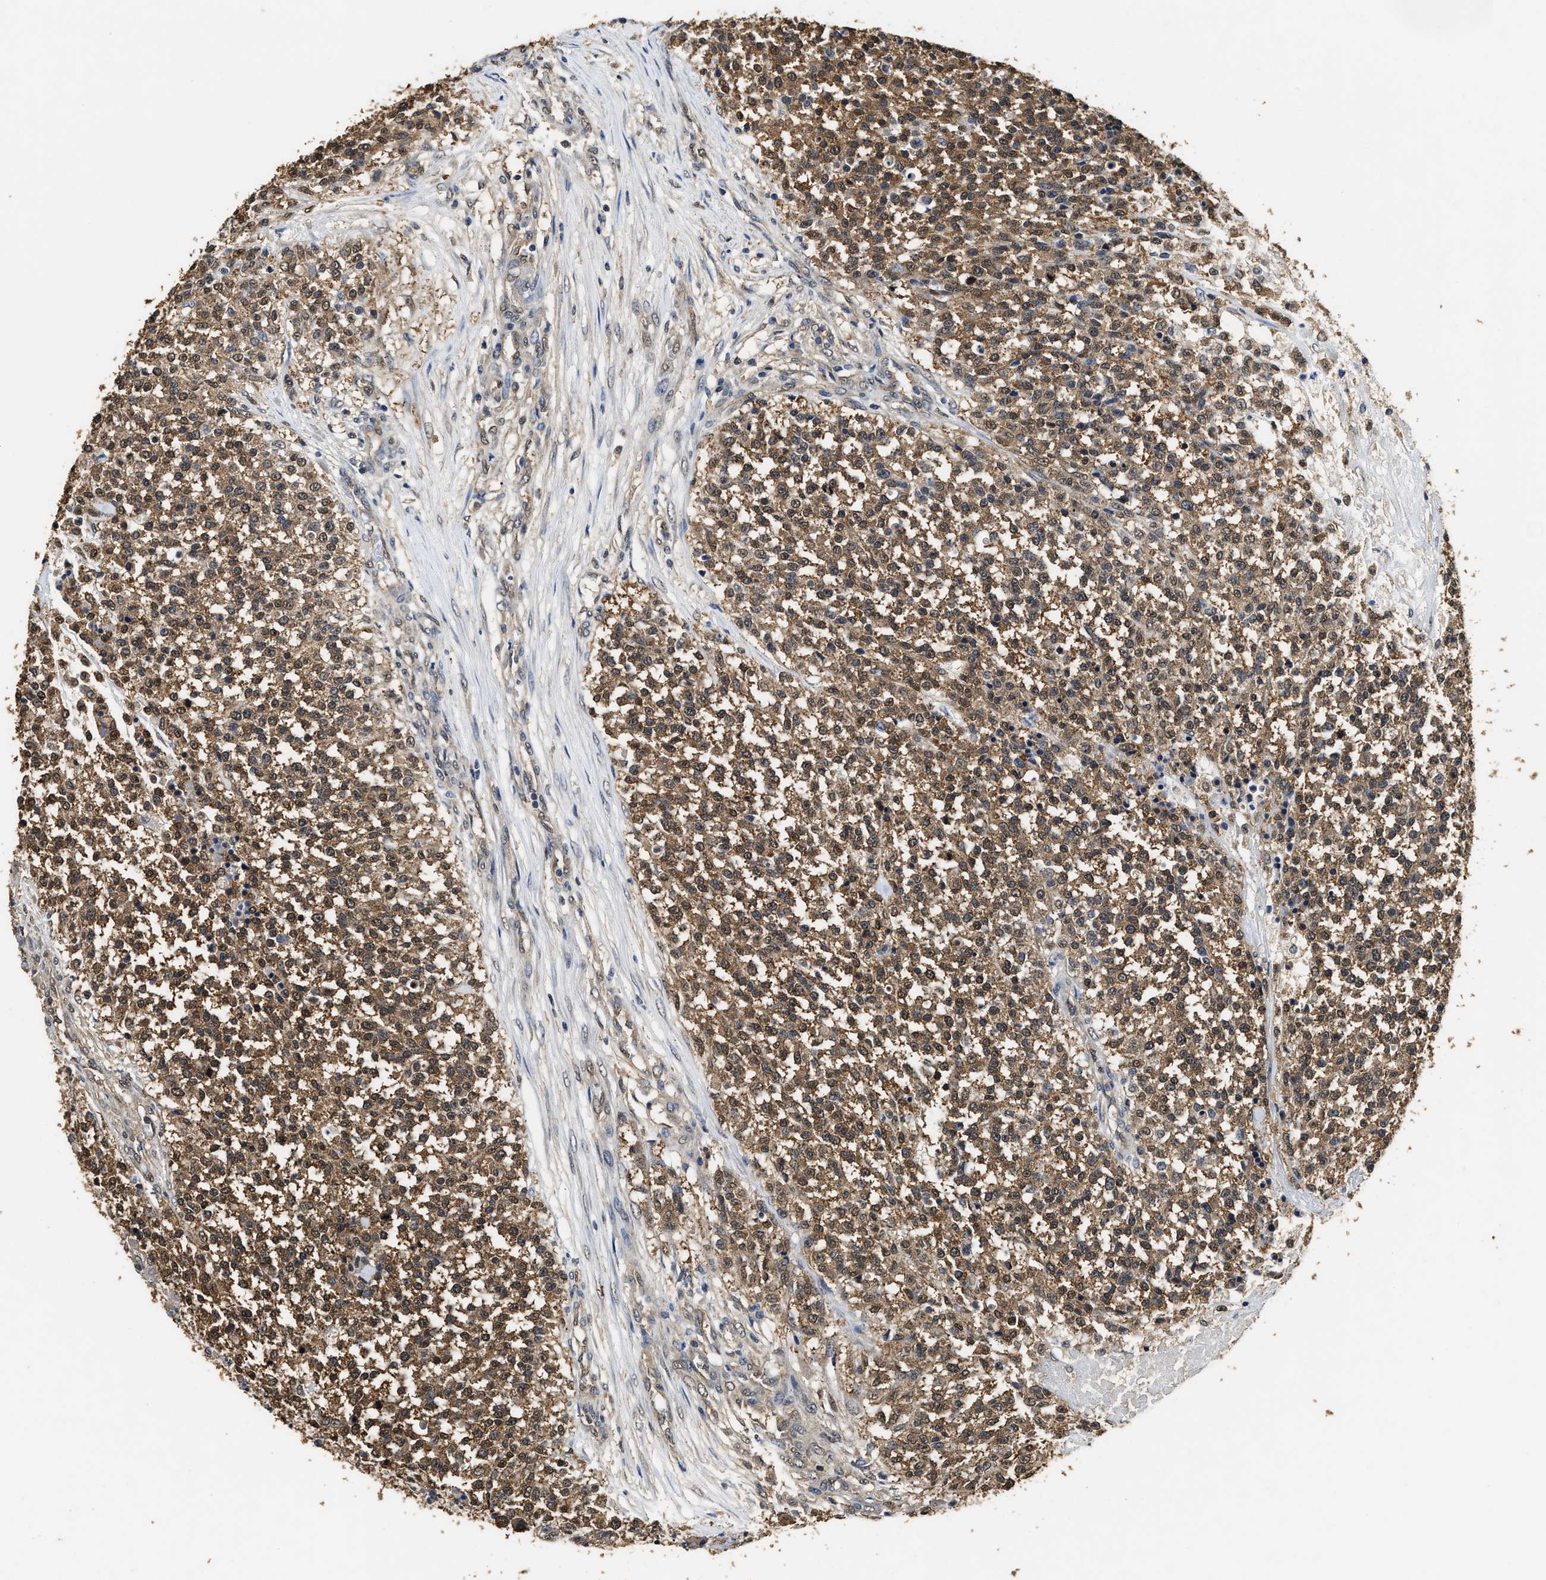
{"staining": {"intensity": "moderate", "quantity": ">75%", "location": "cytoplasmic/membranous,nuclear"}, "tissue": "testis cancer", "cell_type": "Tumor cells", "image_type": "cancer", "snomed": [{"axis": "morphology", "description": "Seminoma, NOS"}, {"axis": "topography", "description": "Testis"}], "caption": "This image reveals testis cancer stained with IHC to label a protein in brown. The cytoplasmic/membranous and nuclear of tumor cells show moderate positivity for the protein. Nuclei are counter-stained blue.", "gene": "YWHAE", "patient": {"sex": "male", "age": 59}}